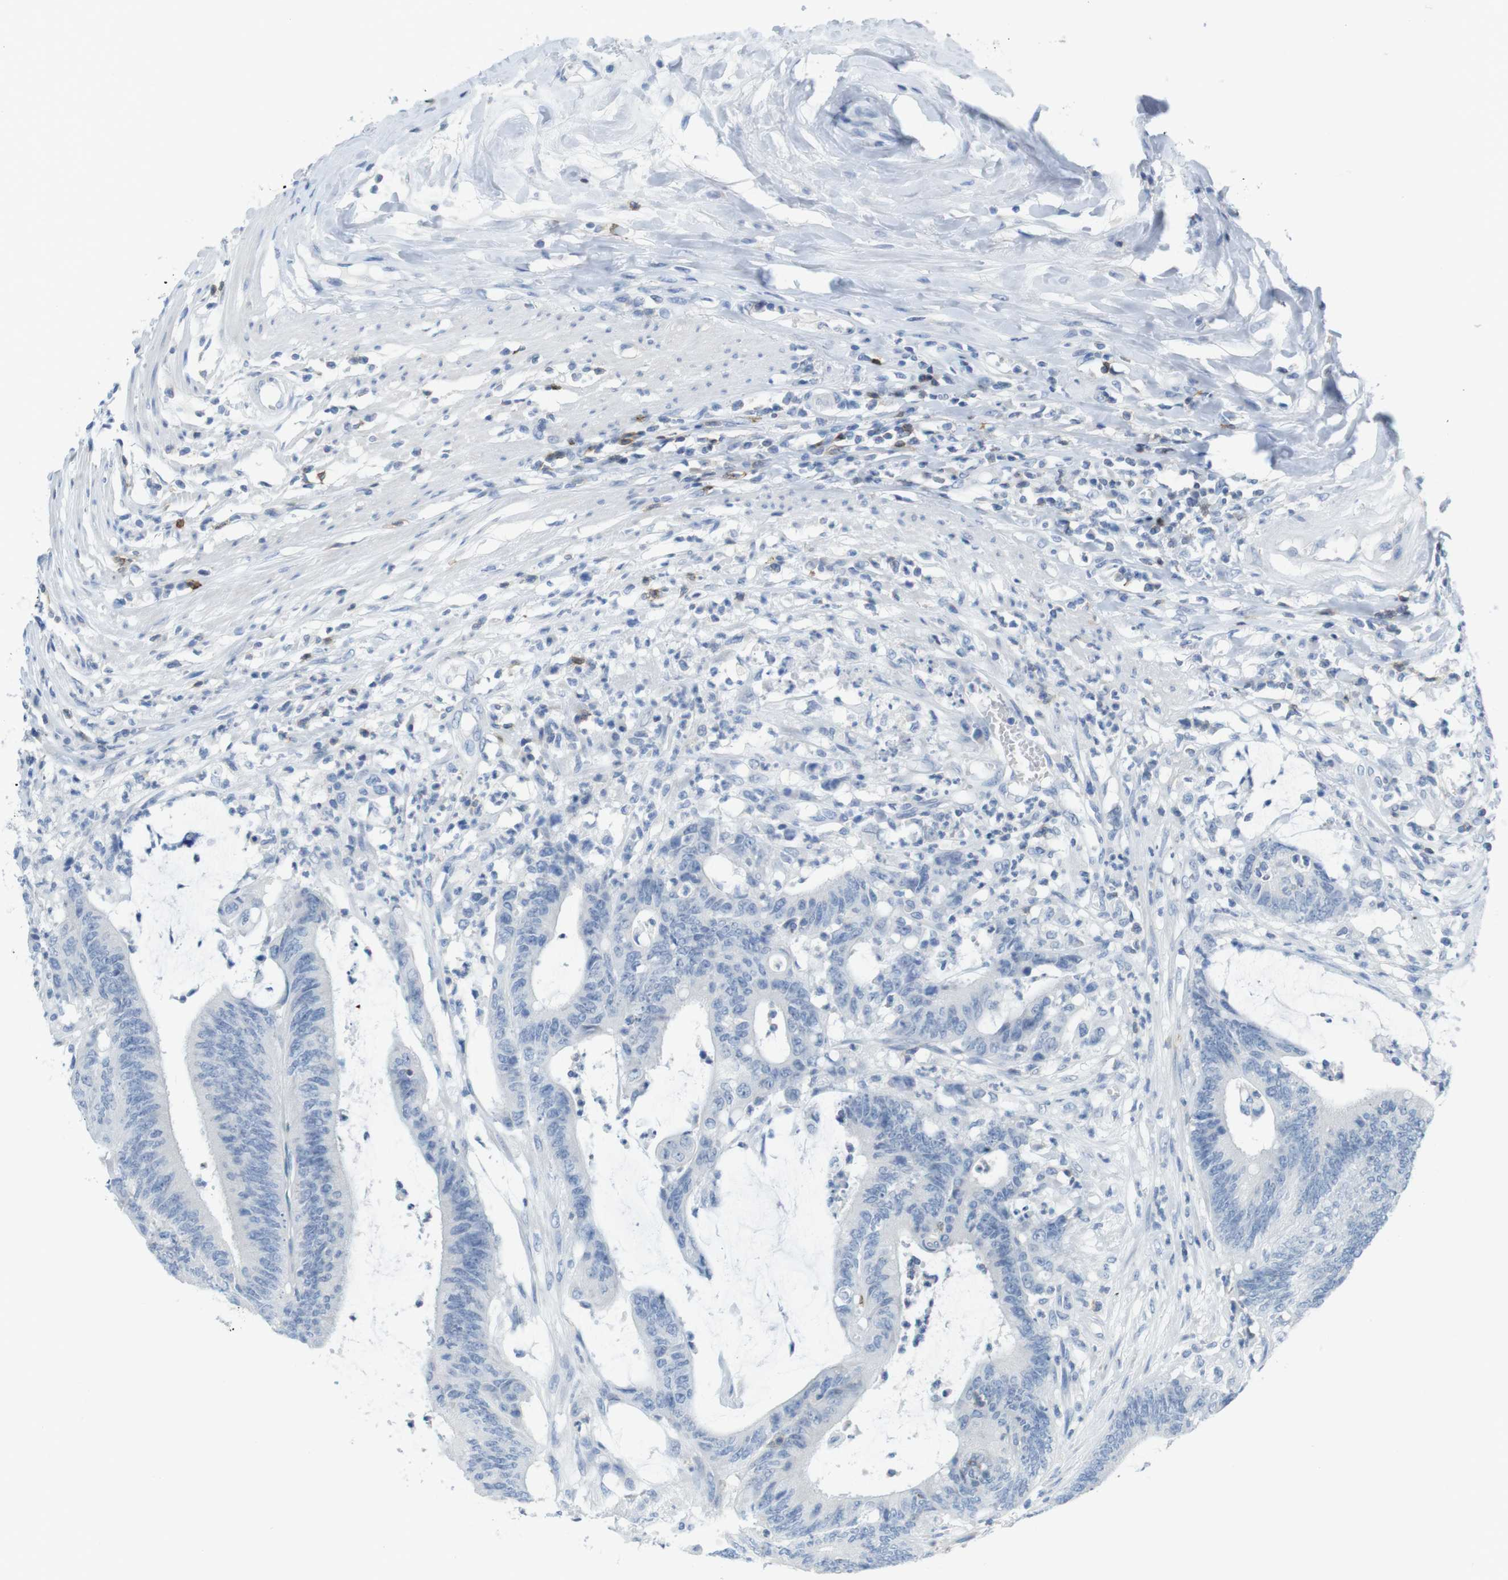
{"staining": {"intensity": "negative", "quantity": "none", "location": "none"}, "tissue": "colorectal cancer", "cell_type": "Tumor cells", "image_type": "cancer", "snomed": [{"axis": "morphology", "description": "Adenocarcinoma, NOS"}, {"axis": "topography", "description": "Rectum"}], "caption": "DAB (3,3'-diaminobenzidine) immunohistochemical staining of colorectal cancer reveals no significant staining in tumor cells.", "gene": "CD5", "patient": {"sex": "female", "age": 66}}